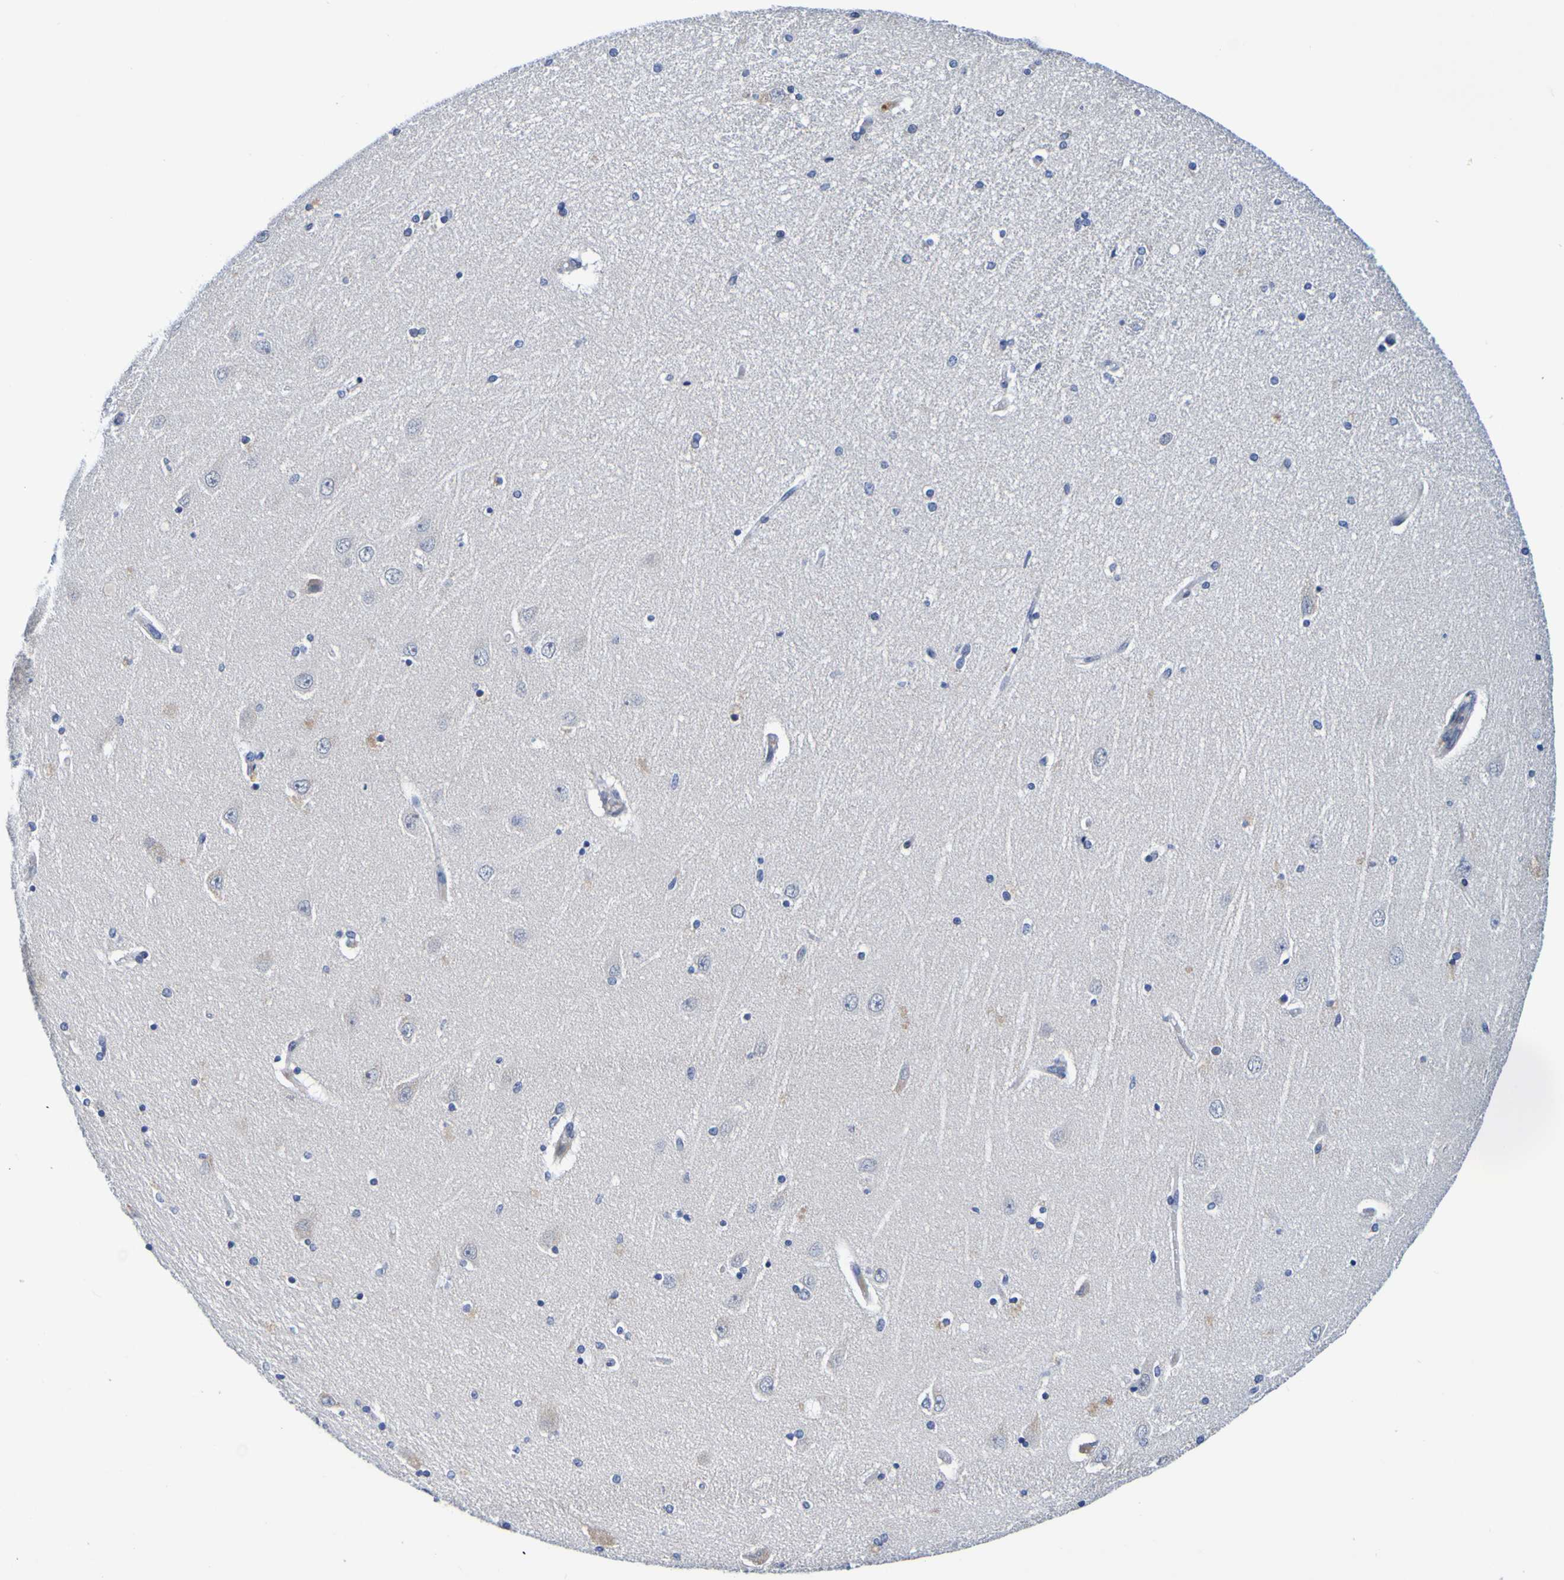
{"staining": {"intensity": "negative", "quantity": "none", "location": "none"}, "tissue": "hippocampus", "cell_type": "Glial cells", "image_type": "normal", "snomed": [{"axis": "morphology", "description": "Normal tissue, NOS"}, {"axis": "topography", "description": "Hippocampus"}], "caption": "Protein analysis of benign hippocampus reveals no significant staining in glial cells.", "gene": "VMA21", "patient": {"sex": "female", "age": 54}}